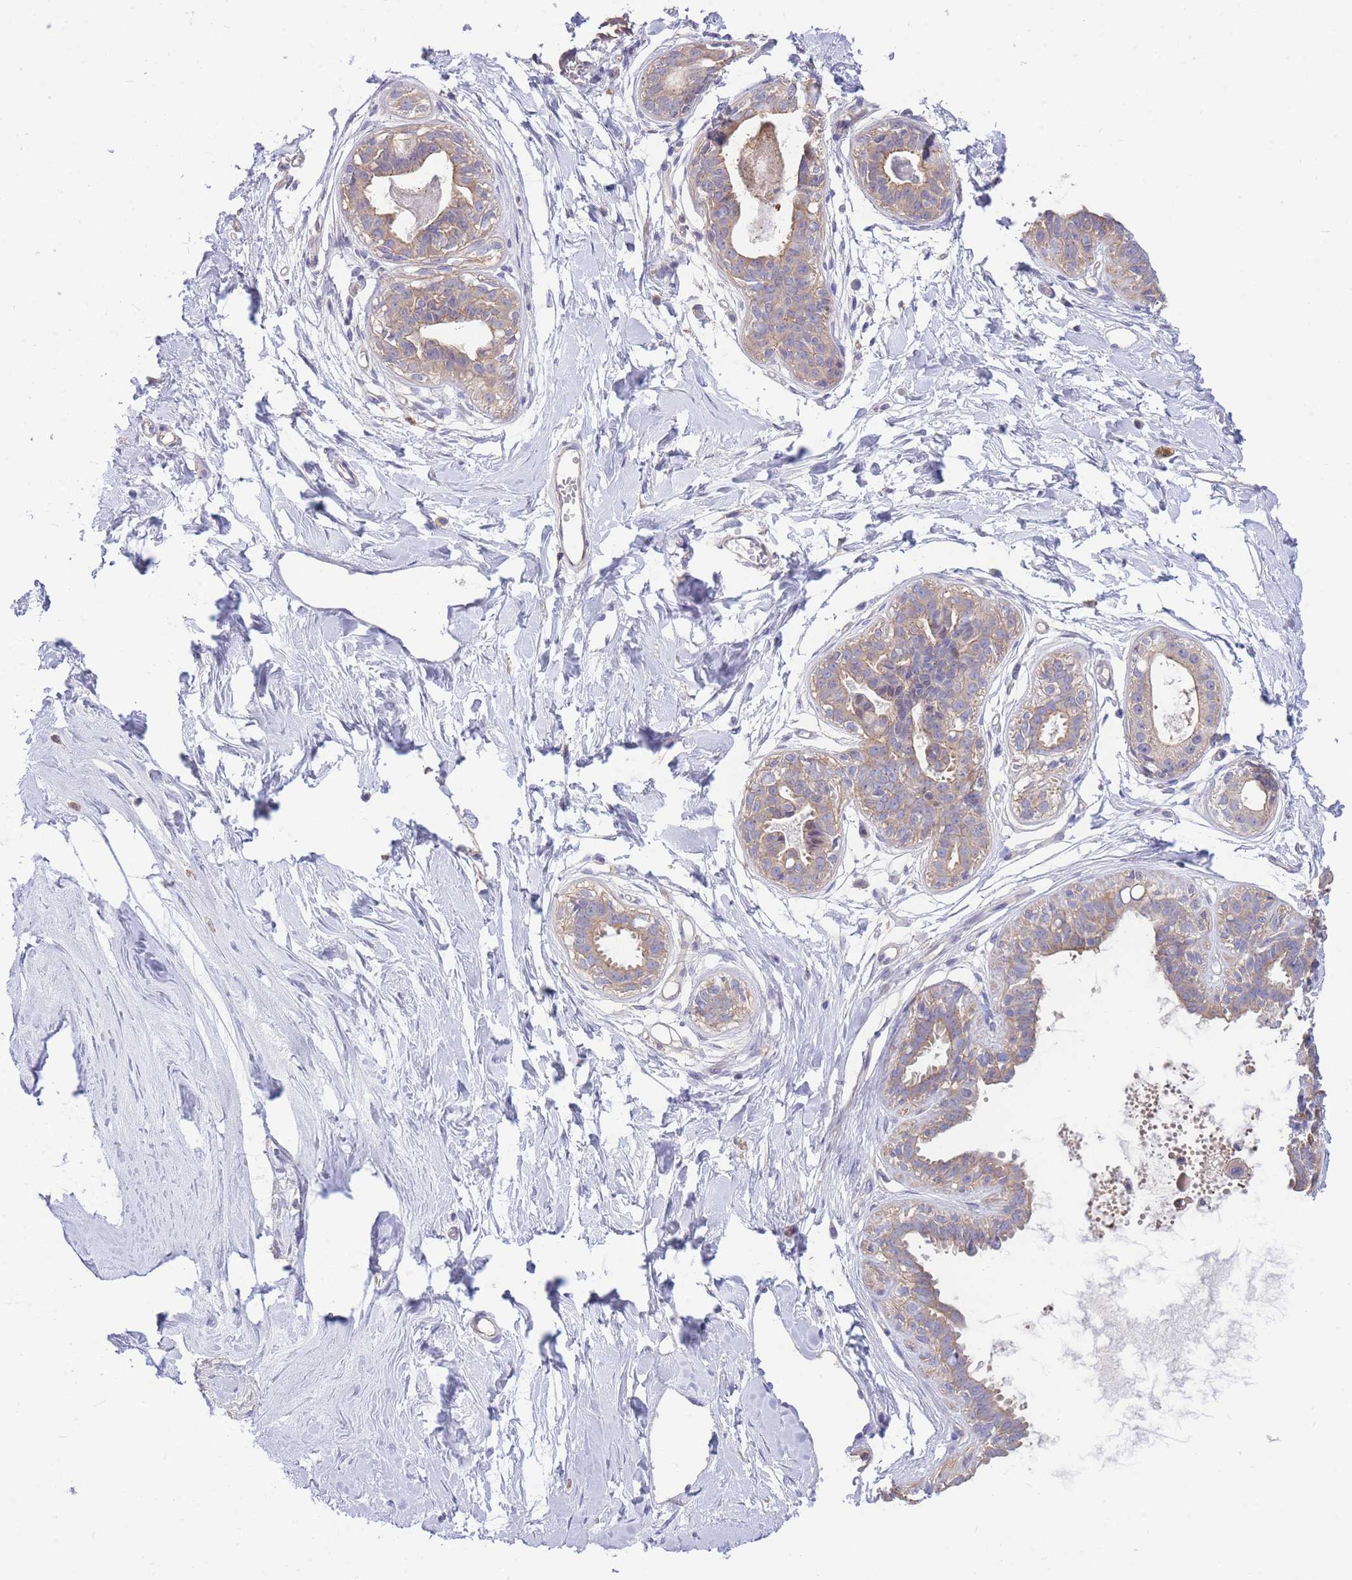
{"staining": {"intensity": "weak", "quantity": ">75%", "location": "cytoplasmic/membranous"}, "tissue": "breast", "cell_type": "Glandular cells", "image_type": "normal", "snomed": [{"axis": "morphology", "description": "Normal tissue, NOS"}, {"axis": "topography", "description": "Breast"}], "caption": "Breast stained for a protein exhibits weak cytoplasmic/membranous positivity in glandular cells. (IHC, brightfield microscopy, high magnification).", "gene": "OR5T1", "patient": {"sex": "female", "age": 45}}